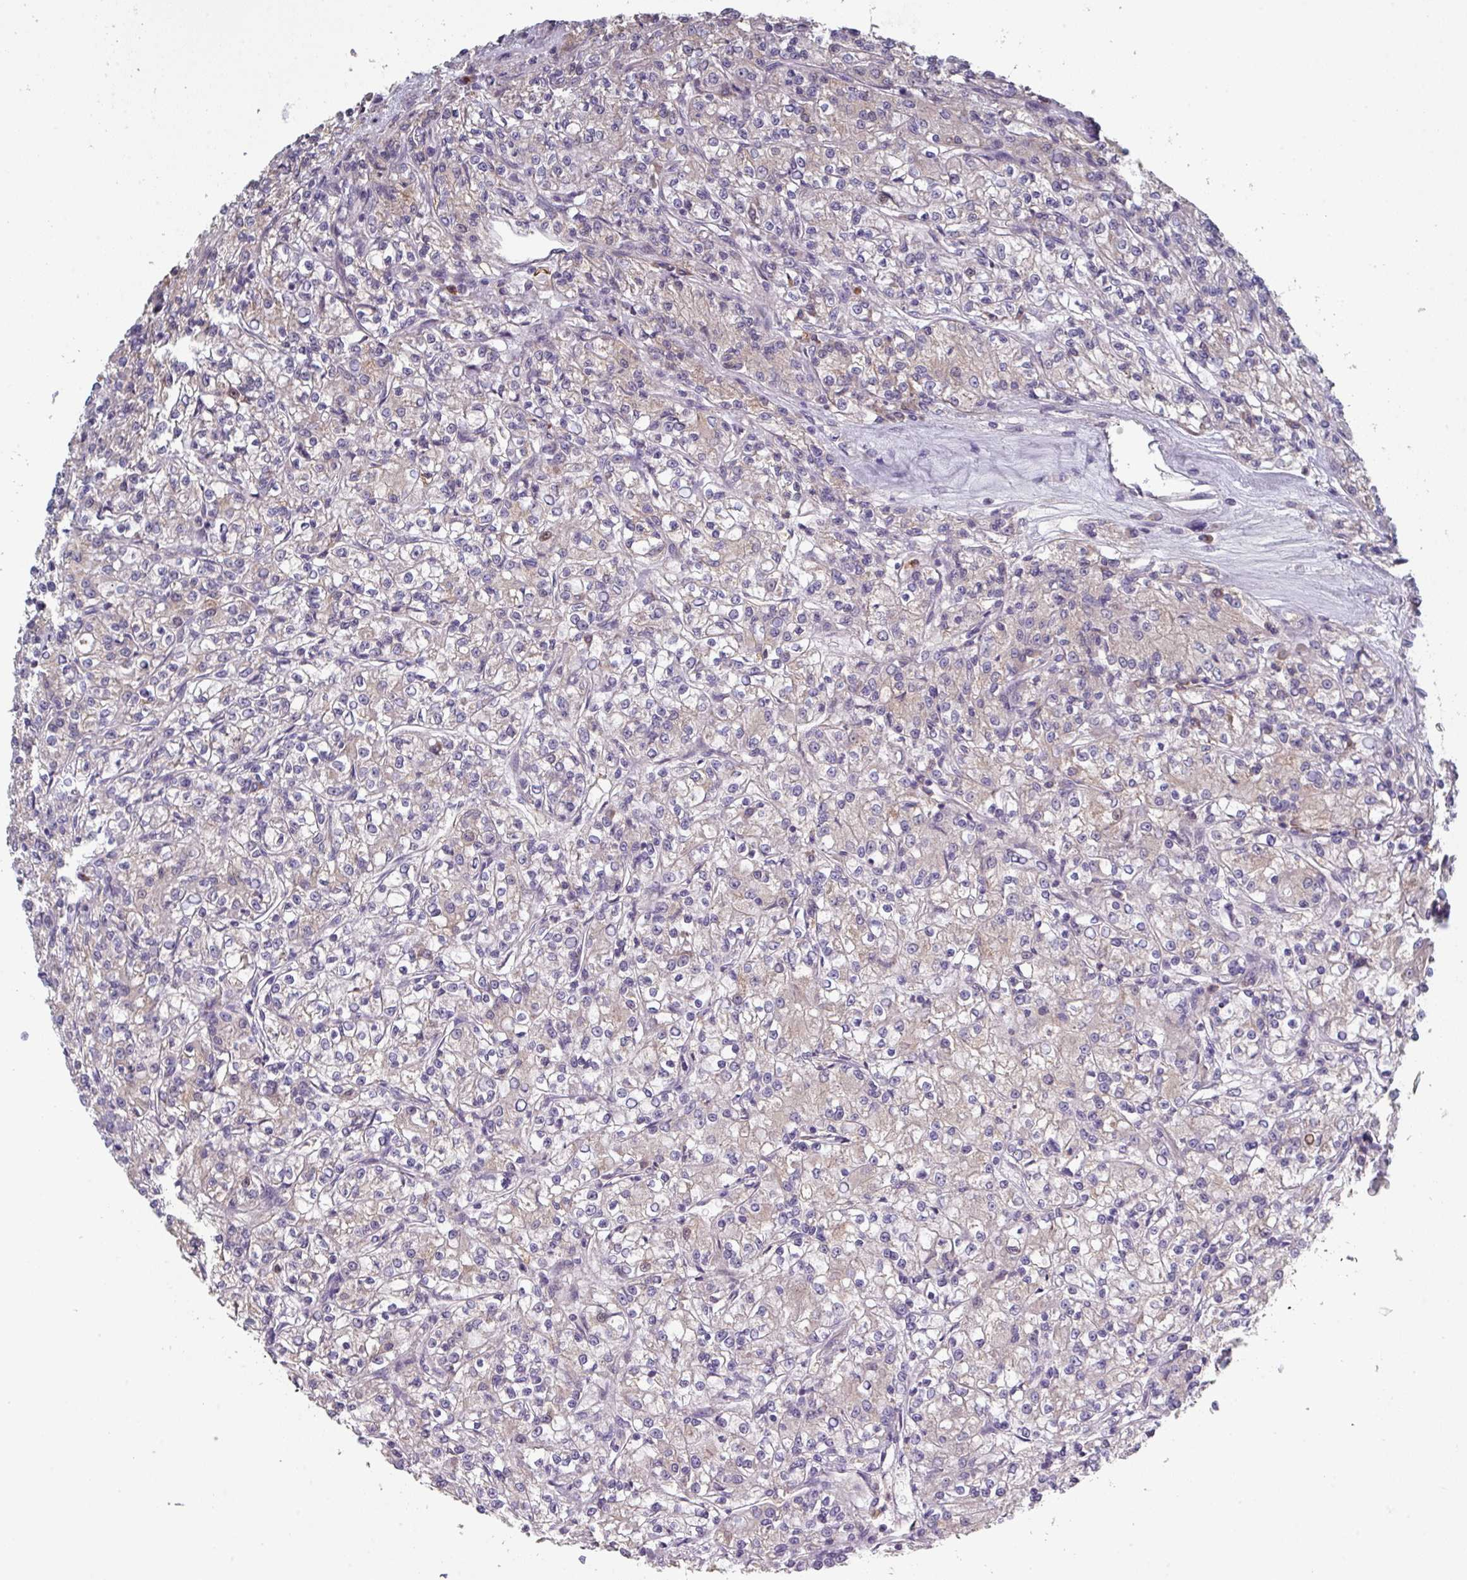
{"staining": {"intensity": "negative", "quantity": "none", "location": "none"}, "tissue": "renal cancer", "cell_type": "Tumor cells", "image_type": "cancer", "snomed": [{"axis": "morphology", "description": "Adenocarcinoma, NOS"}, {"axis": "topography", "description": "Kidney"}], "caption": "There is no significant expression in tumor cells of renal cancer.", "gene": "PRAMEF8", "patient": {"sex": "female", "age": 59}}